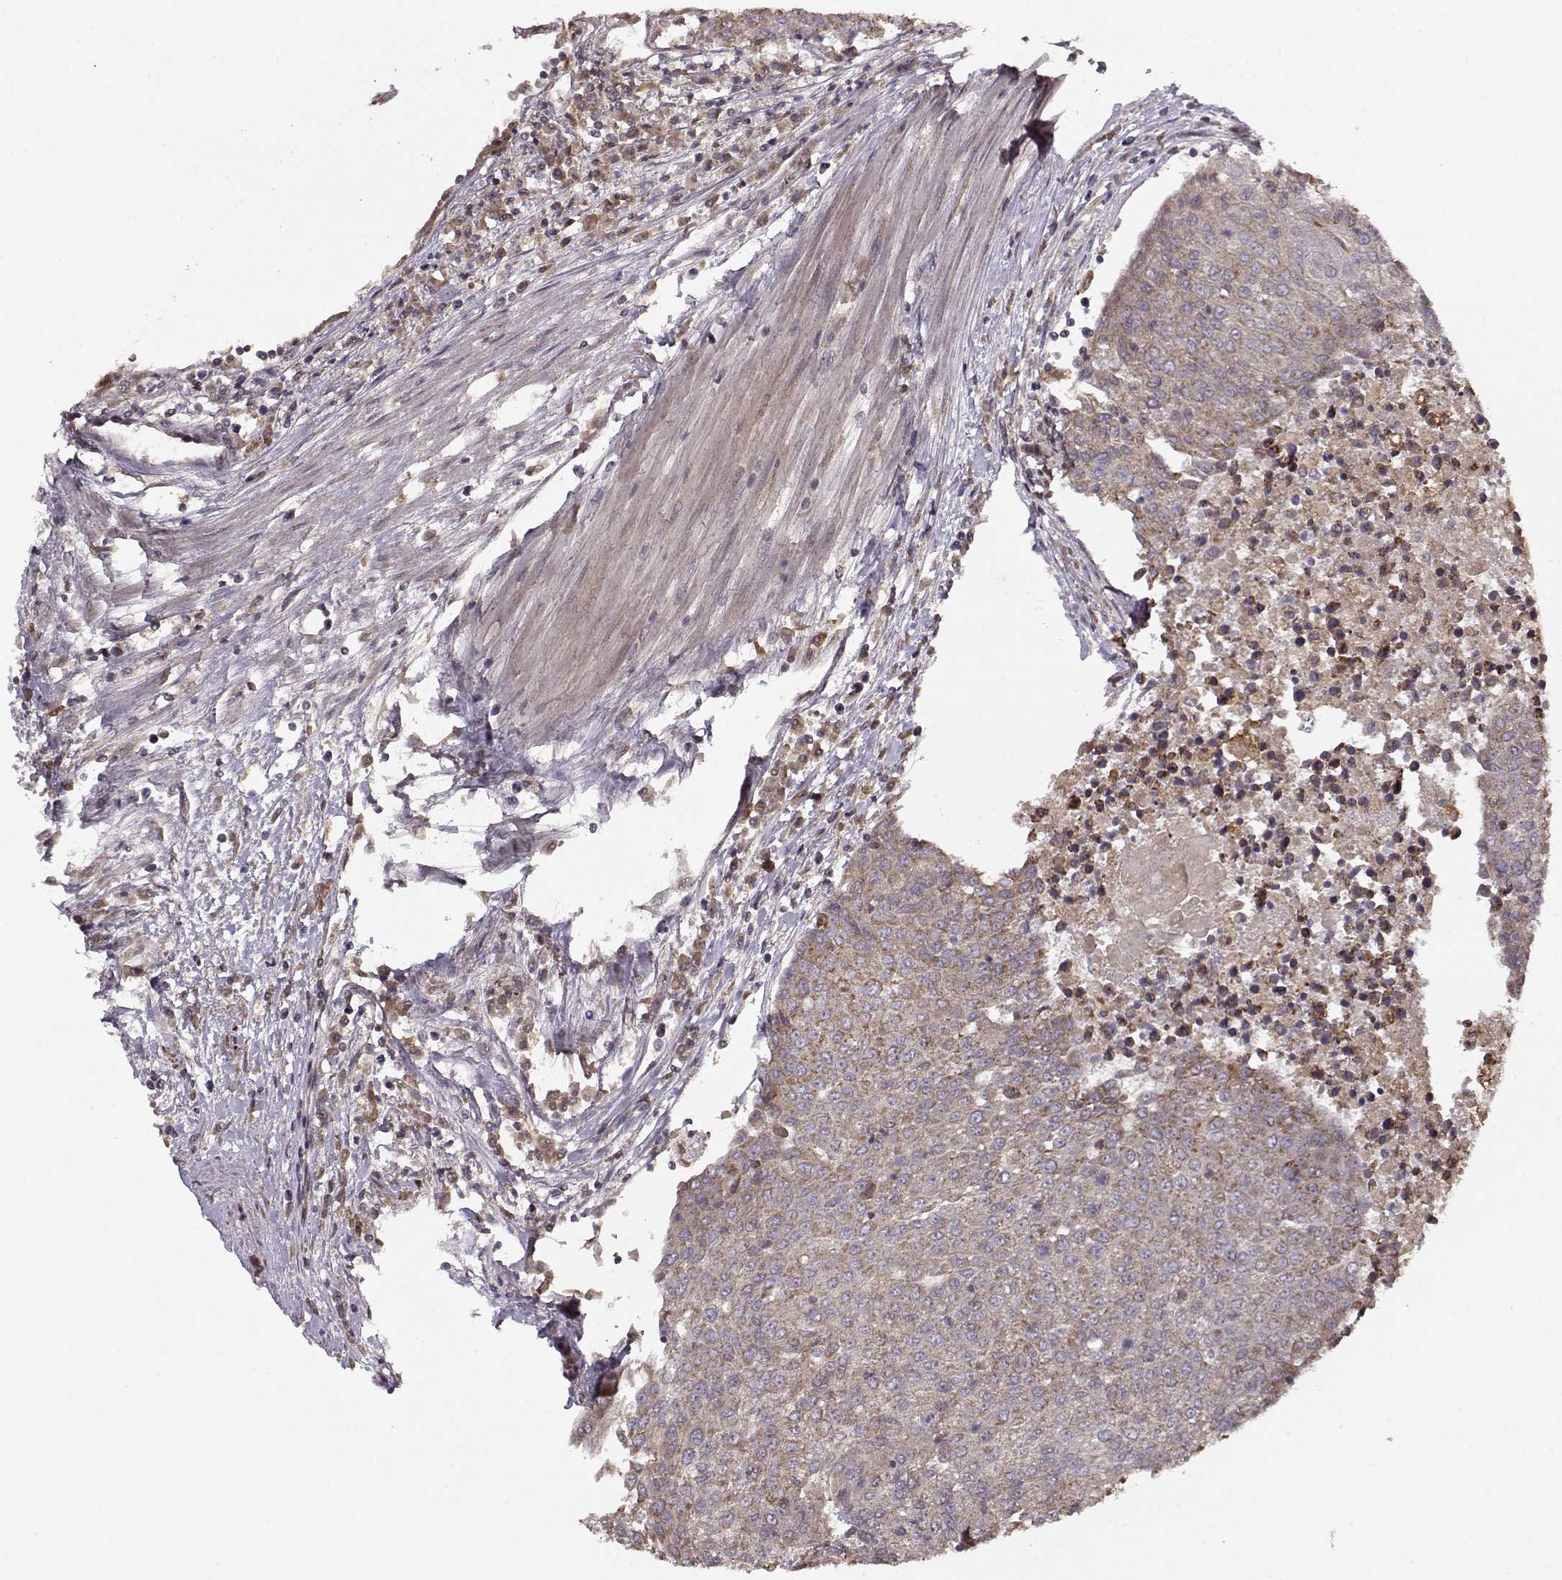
{"staining": {"intensity": "moderate", "quantity": ">75%", "location": "cytoplasmic/membranous"}, "tissue": "urothelial cancer", "cell_type": "Tumor cells", "image_type": "cancer", "snomed": [{"axis": "morphology", "description": "Urothelial carcinoma, High grade"}, {"axis": "topography", "description": "Urinary bladder"}], "caption": "Urothelial cancer was stained to show a protein in brown. There is medium levels of moderate cytoplasmic/membranous positivity in about >75% of tumor cells. (DAB IHC with brightfield microscopy, high magnification).", "gene": "CMTM3", "patient": {"sex": "female", "age": 85}}